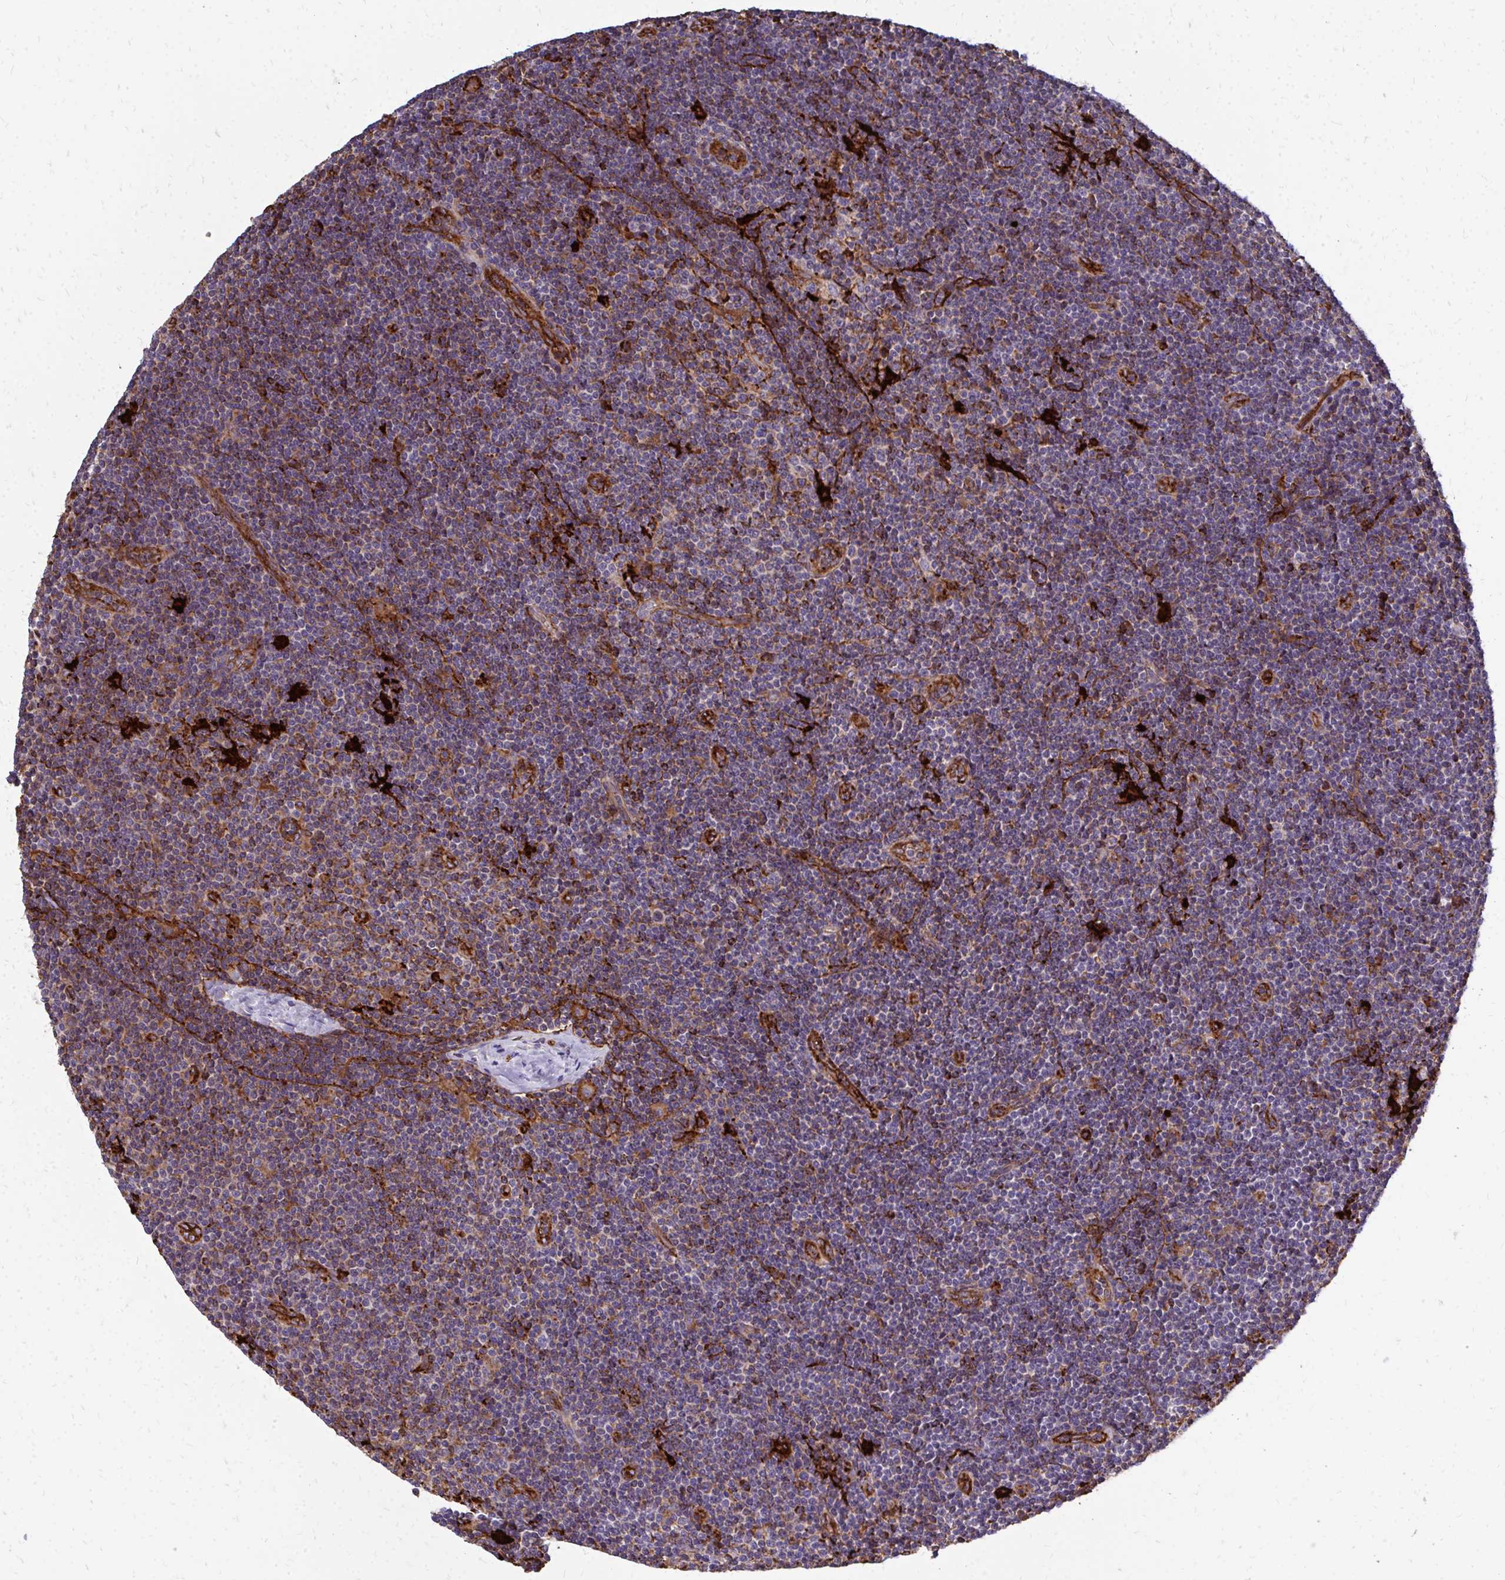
{"staining": {"intensity": "moderate", "quantity": "25%-75%", "location": "cytoplasmic/membranous"}, "tissue": "lymphoma", "cell_type": "Tumor cells", "image_type": "cancer", "snomed": [{"axis": "morphology", "description": "Malignant lymphoma, non-Hodgkin's type, Low grade"}, {"axis": "topography", "description": "Lymph node"}], "caption": "Immunohistochemical staining of lymphoma reveals medium levels of moderate cytoplasmic/membranous positivity in approximately 25%-75% of tumor cells. (DAB (3,3'-diaminobenzidine) IHC, brown staining for protein, blue staining for nuclei).", "gene": "MARCKSL1", "patient": {"sex": "male", "age": 48}}